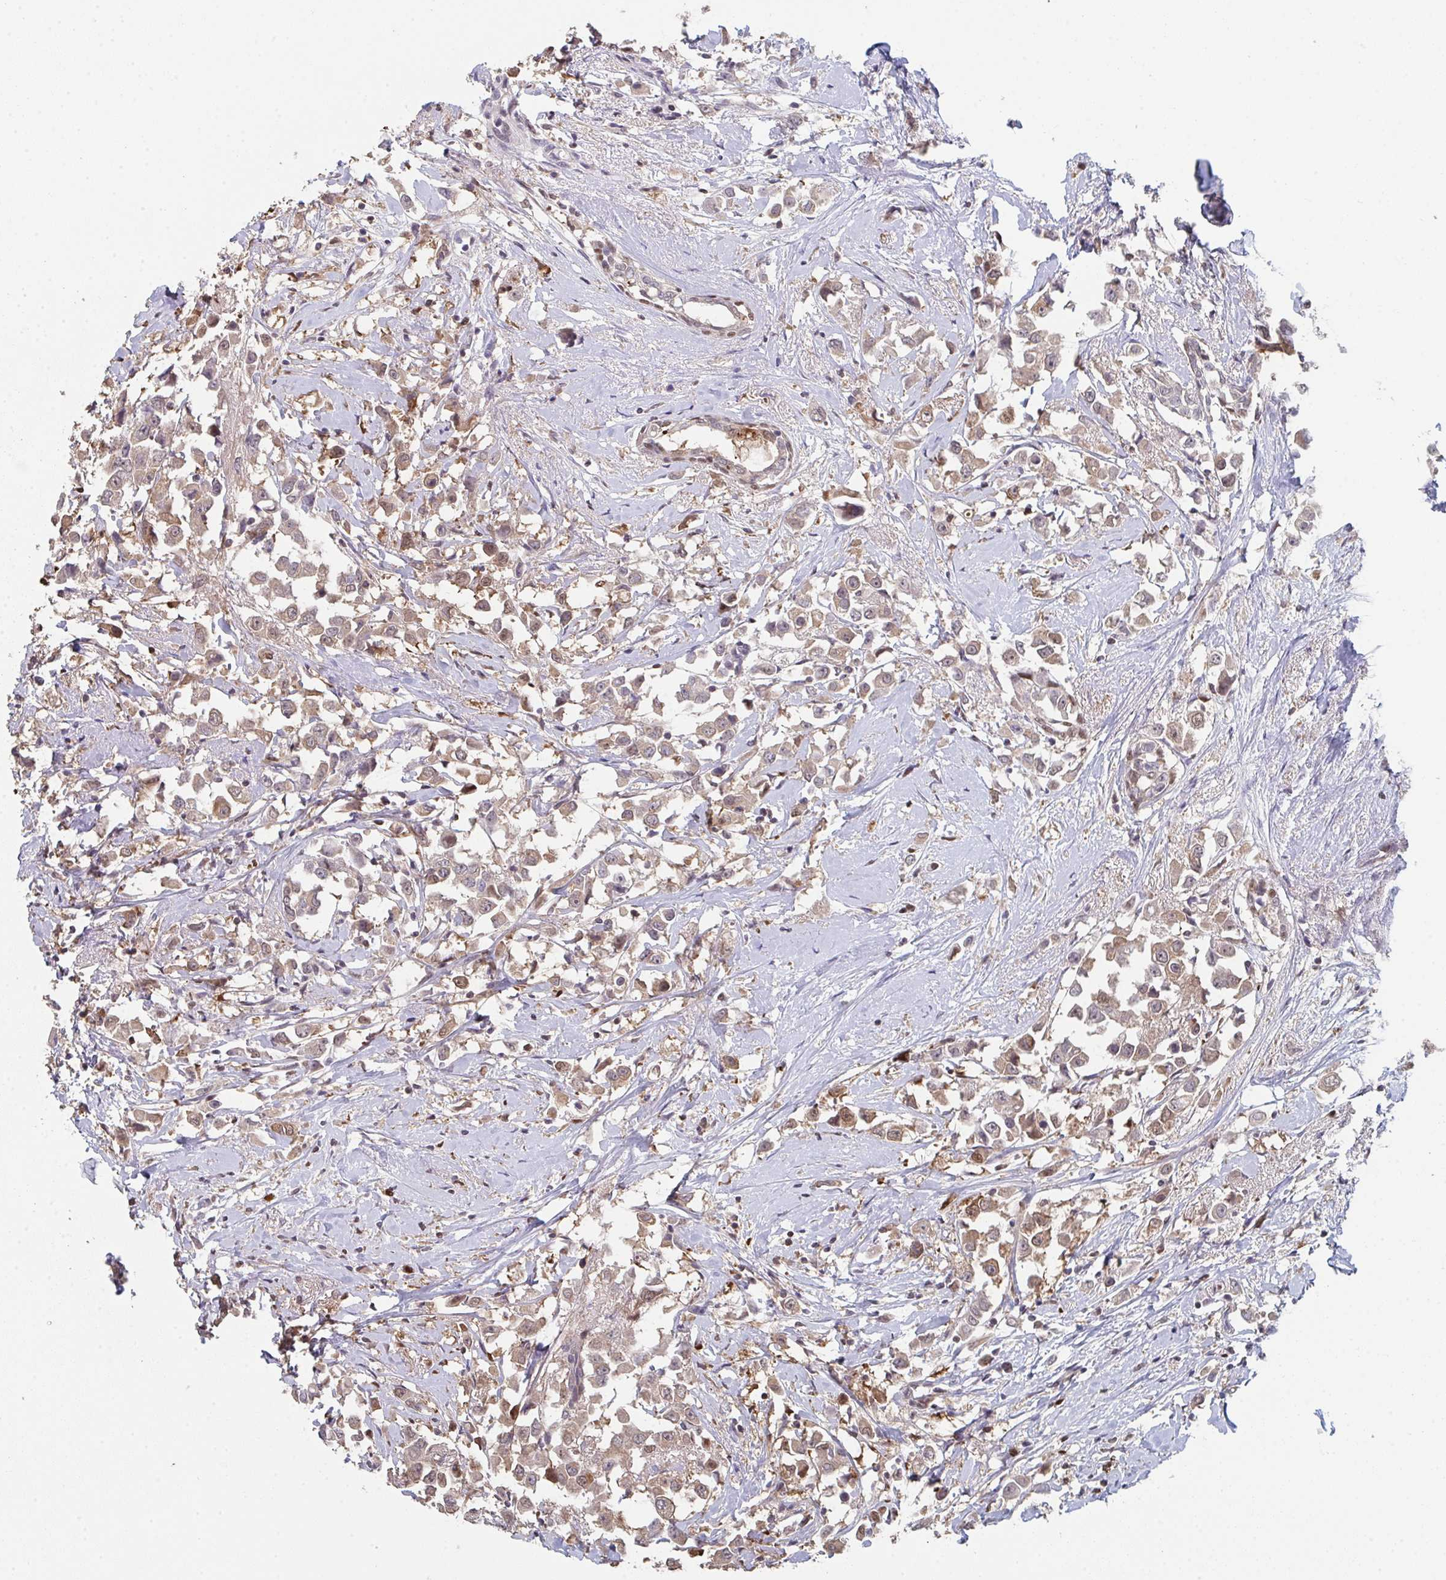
{"staining": {"intensity": "moderate", "quantity": ">75%", "location": "cytoplasmic/membranous"}, "tissue": "breast cancer", "cell_type": "Tumor cells", "image_type": "cancer", "snomed": [{"axis": "morphology", "description": "Duct carcinoma"}, {"axis": "topography", "description": "Breast"}], "caption": "Immunohistochemical staining of human invasive ductal carcinoma (breast) shows medium levels of moderate cytoplasmic/membranous positivity in about >75% of tumor cells.", "gene": "ACD", "patient": {"sex": "female", "age": 61}}